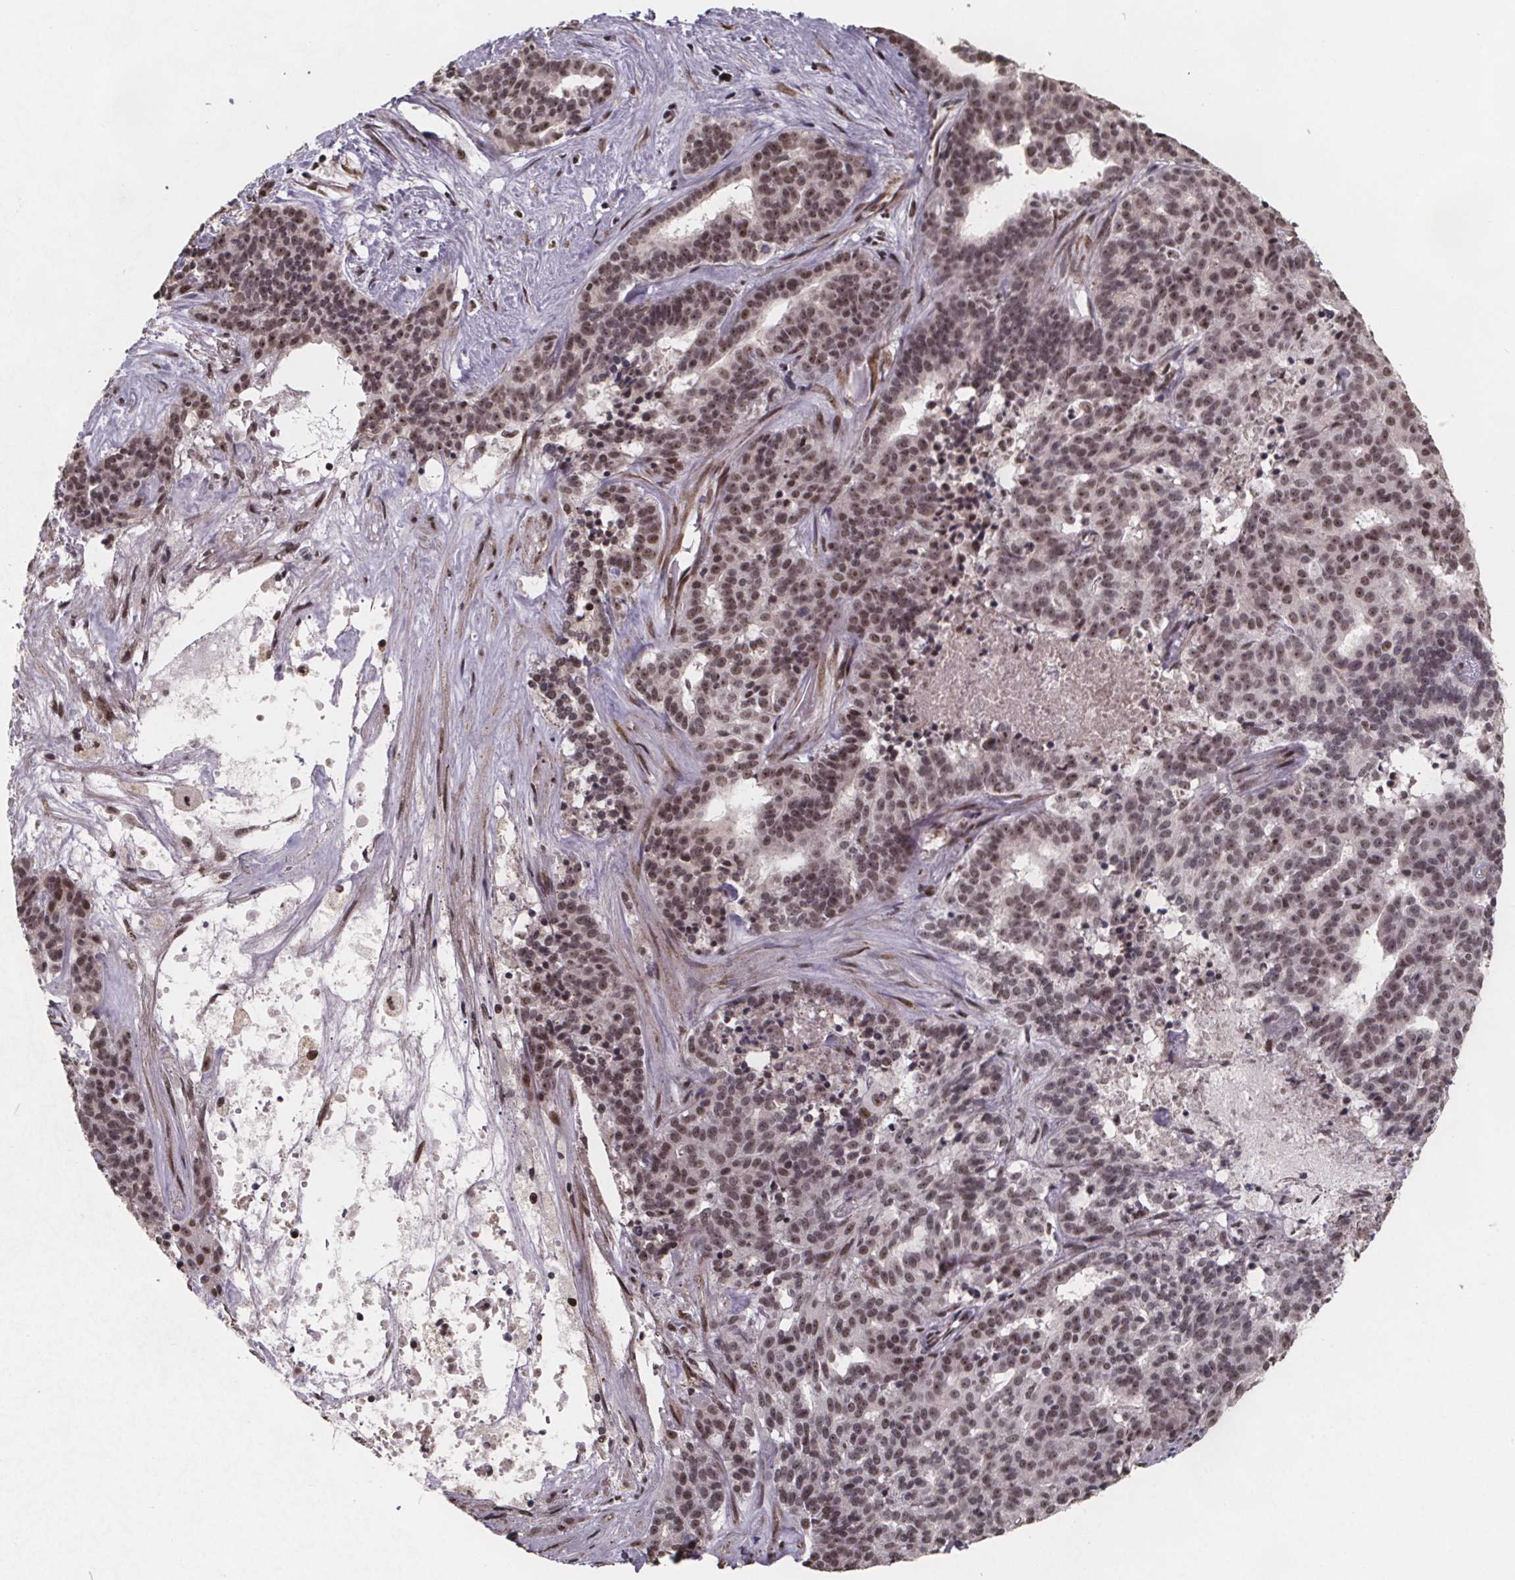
{"staining": {"intensity": "moderate", "quantity": ">75%", "location": "nuclear"}, "tissue": "liver cancer", "cell_type": "Tumor cells", "image_type": "cancer", "snomed": [{"axis": "morphology", "description": "Cholangiocarcinoma"}, {"axis": "topography", "description": "Liver"}], "caption": "Moderate nuclear expression is present in approximately >75% of tumor cells in cholangiocarcinoma (liver).", "gene": "U2SURP", "patient": {"sex": "female", "age": 47}}